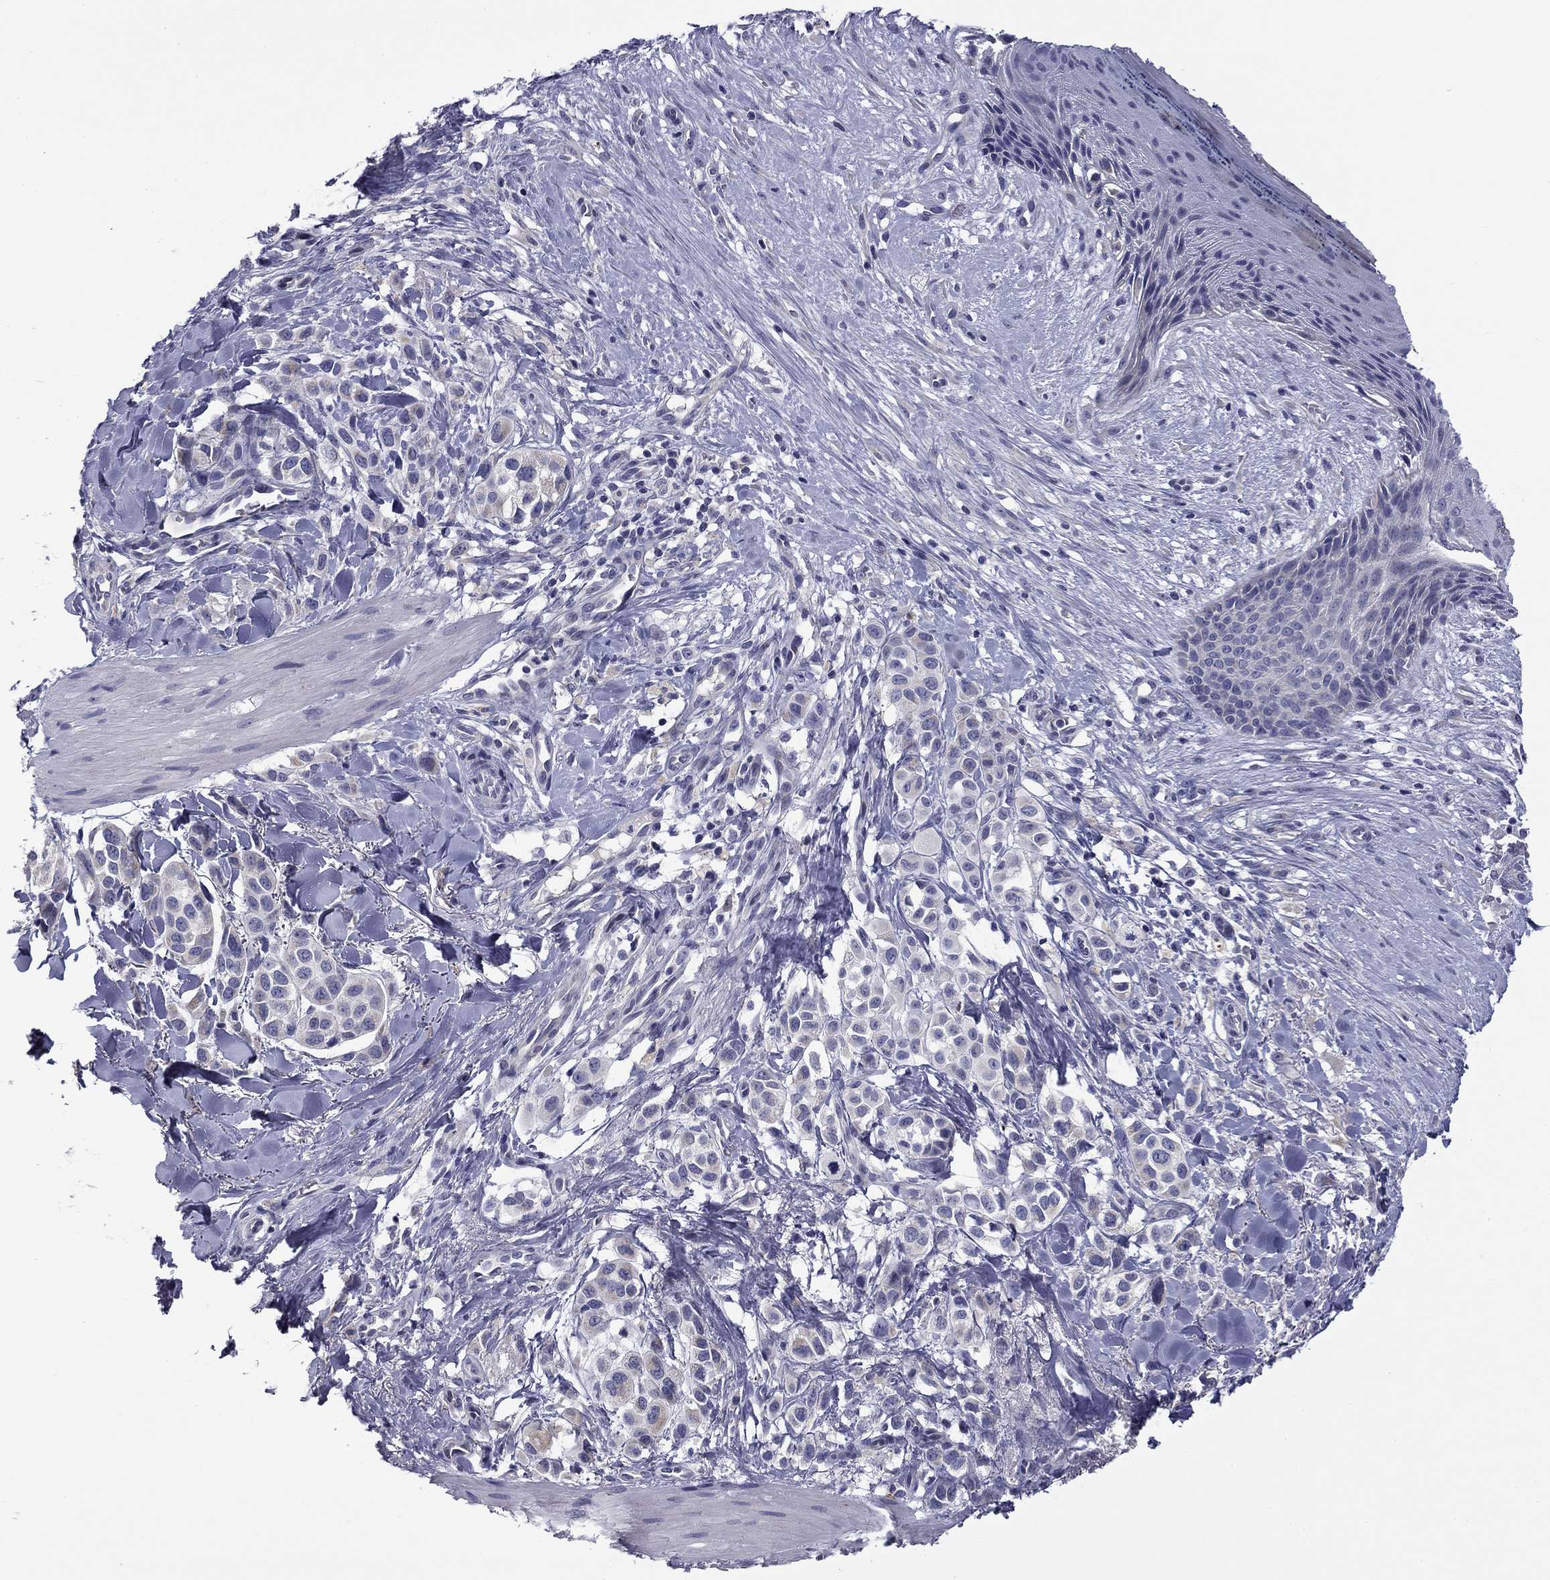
{"staining": {"intensity": "negative", "quantity": "none", "location": "none"}, "tissue": "melanoma", "cell_type": "Tumor cells", "image_type": "cancer", "snomed": [{"axis": "morphology", "description": "Malignant melanoma, NOS"}, {"axis": "topography", "description": "Skin"}], "caption": "Tumor cells are negative for brown protein staining in melanoma.", "gene": "SPATA7", "patient": {"sex": "male", "age": 57}}